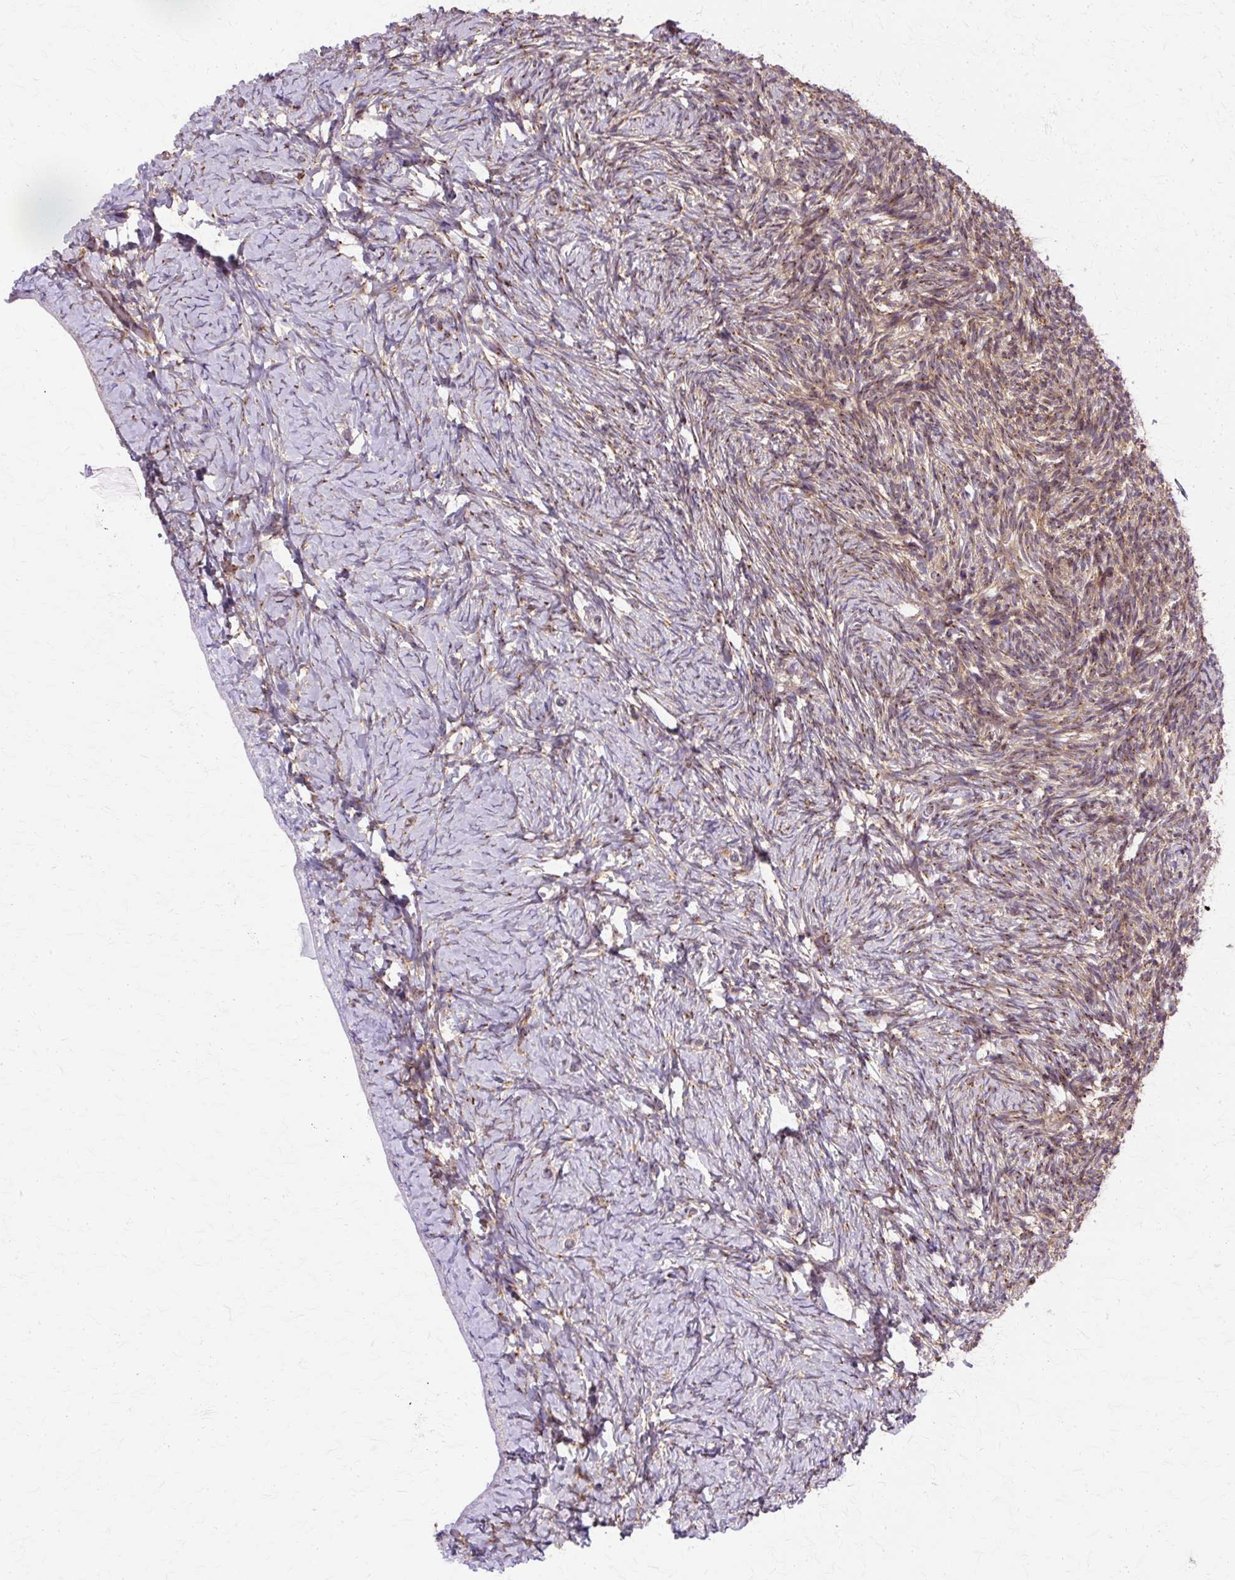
{"staining": {"intensity": "strong", "quantity": ">75%", "location": "cytoplasmic/membranous"}, "tissue": "ovary", "cell_type": "Follicle cells", "image_type": "normal", "snomed": [{"axis": "morphology", "description": "Normal tissue, NOS"}, {"axis": "topography", "description": "Ovary"}], "caption": "Human ovary stained for a protein (brown) exhibits strong cytoplasmic/membranous positive positivity in approximately >75% of follicle cells.", "gene": "COPB1", "patient": {"sex": "female", "age": 39}}